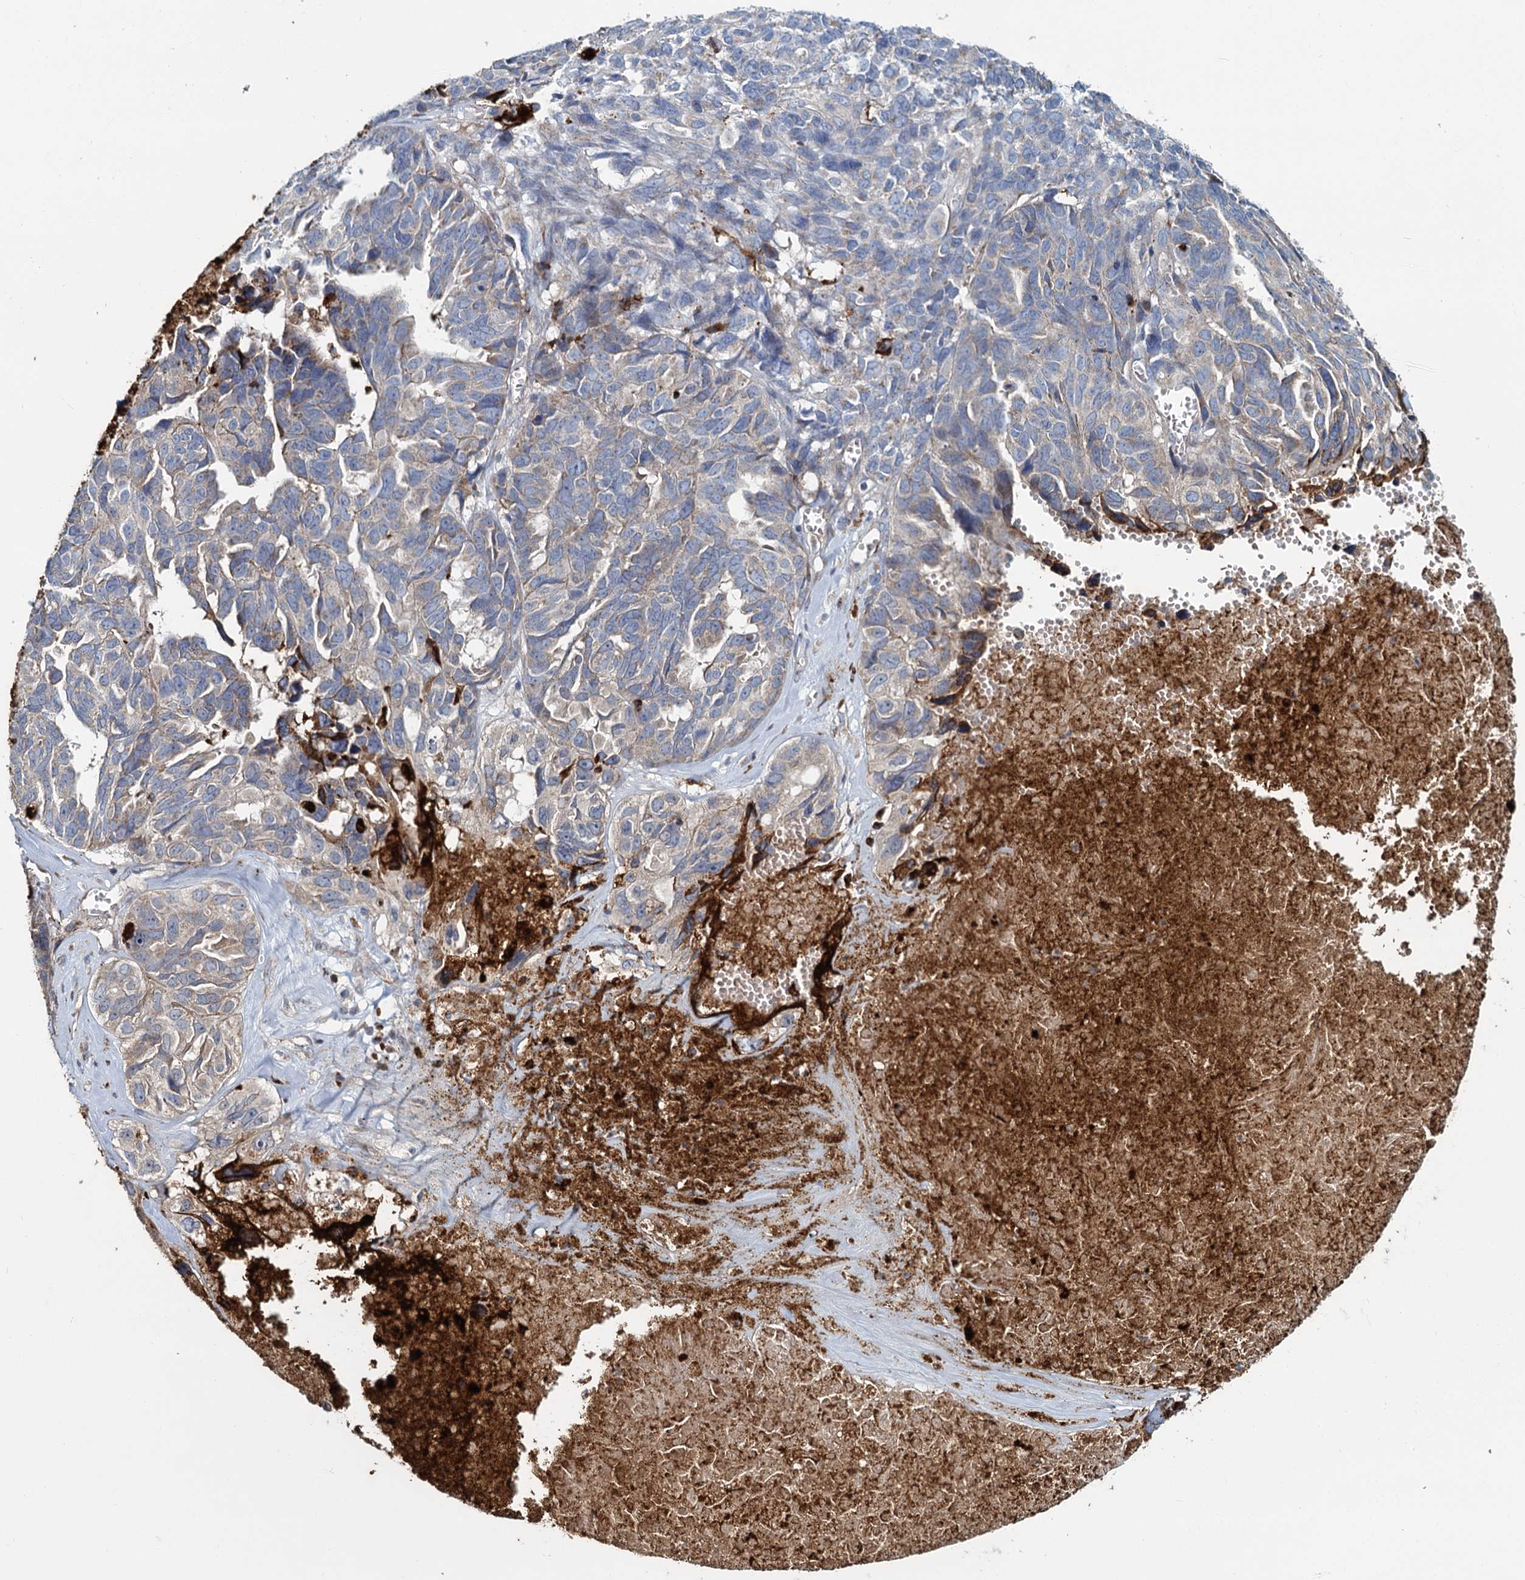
{"staining": {"intensity": "strong", "quantity": "<25%", "location": "cytoplasmic/membranous"}, "tissue": "ovarian cancer", "cell_type": "Tumor cells", "image_type": "cancer", "snomed": [{"axis": "morphology", "description": "Cystadenocarcinoma, serous, NOS"}, {"axis": "topography", "description": "Ovary"}], "caption": "Protein expression analysis of human ovarian cancer reveals strong cytoplasmic/membranous staining in about <25% of tumor cells.", "gene": "DCUN1D2", "patient": {"sex": "female", "age": 79}}